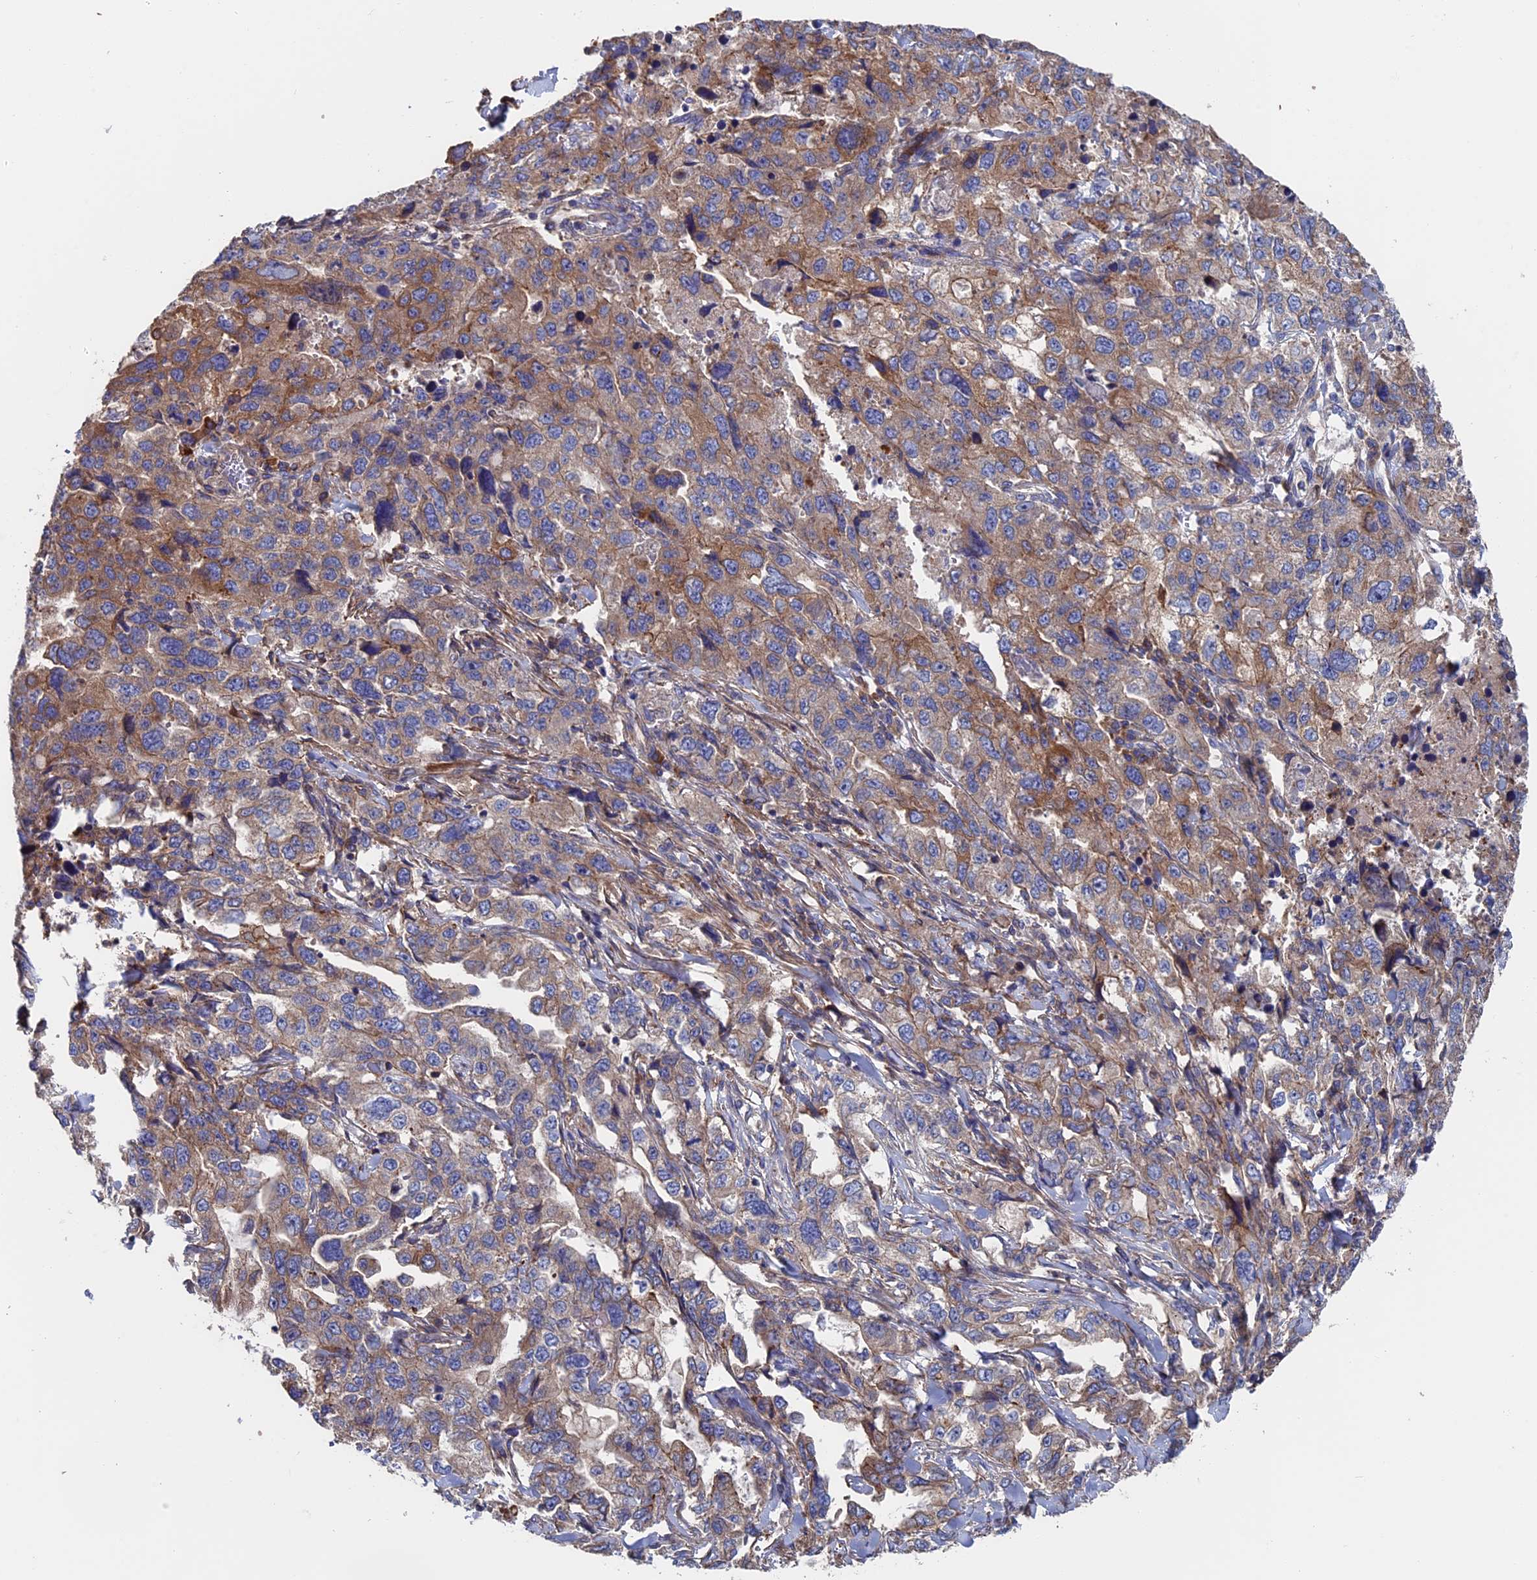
{"staining": {"intensity": "moderate", "quantity": "25%-75%", "location": "cytoplasmic/membranous"}, "tissue": "lung cancer", "cell_type": "Tumor cells", "image_type": "cancer", "snomed": [{"axis": "morphology", "description": "Adenocarcinoma, NOS"}, {"axis": "topography", "description": "Lung"}], "caption": "Human lung adenocarcinoma stained with a brown dye shows moderate cytoplasmic/membranous positive positivity in approximately 25%-75% of tumor cells.", "gene": "DNAJC3", "patient": {"sex": "female", "age": 51}}